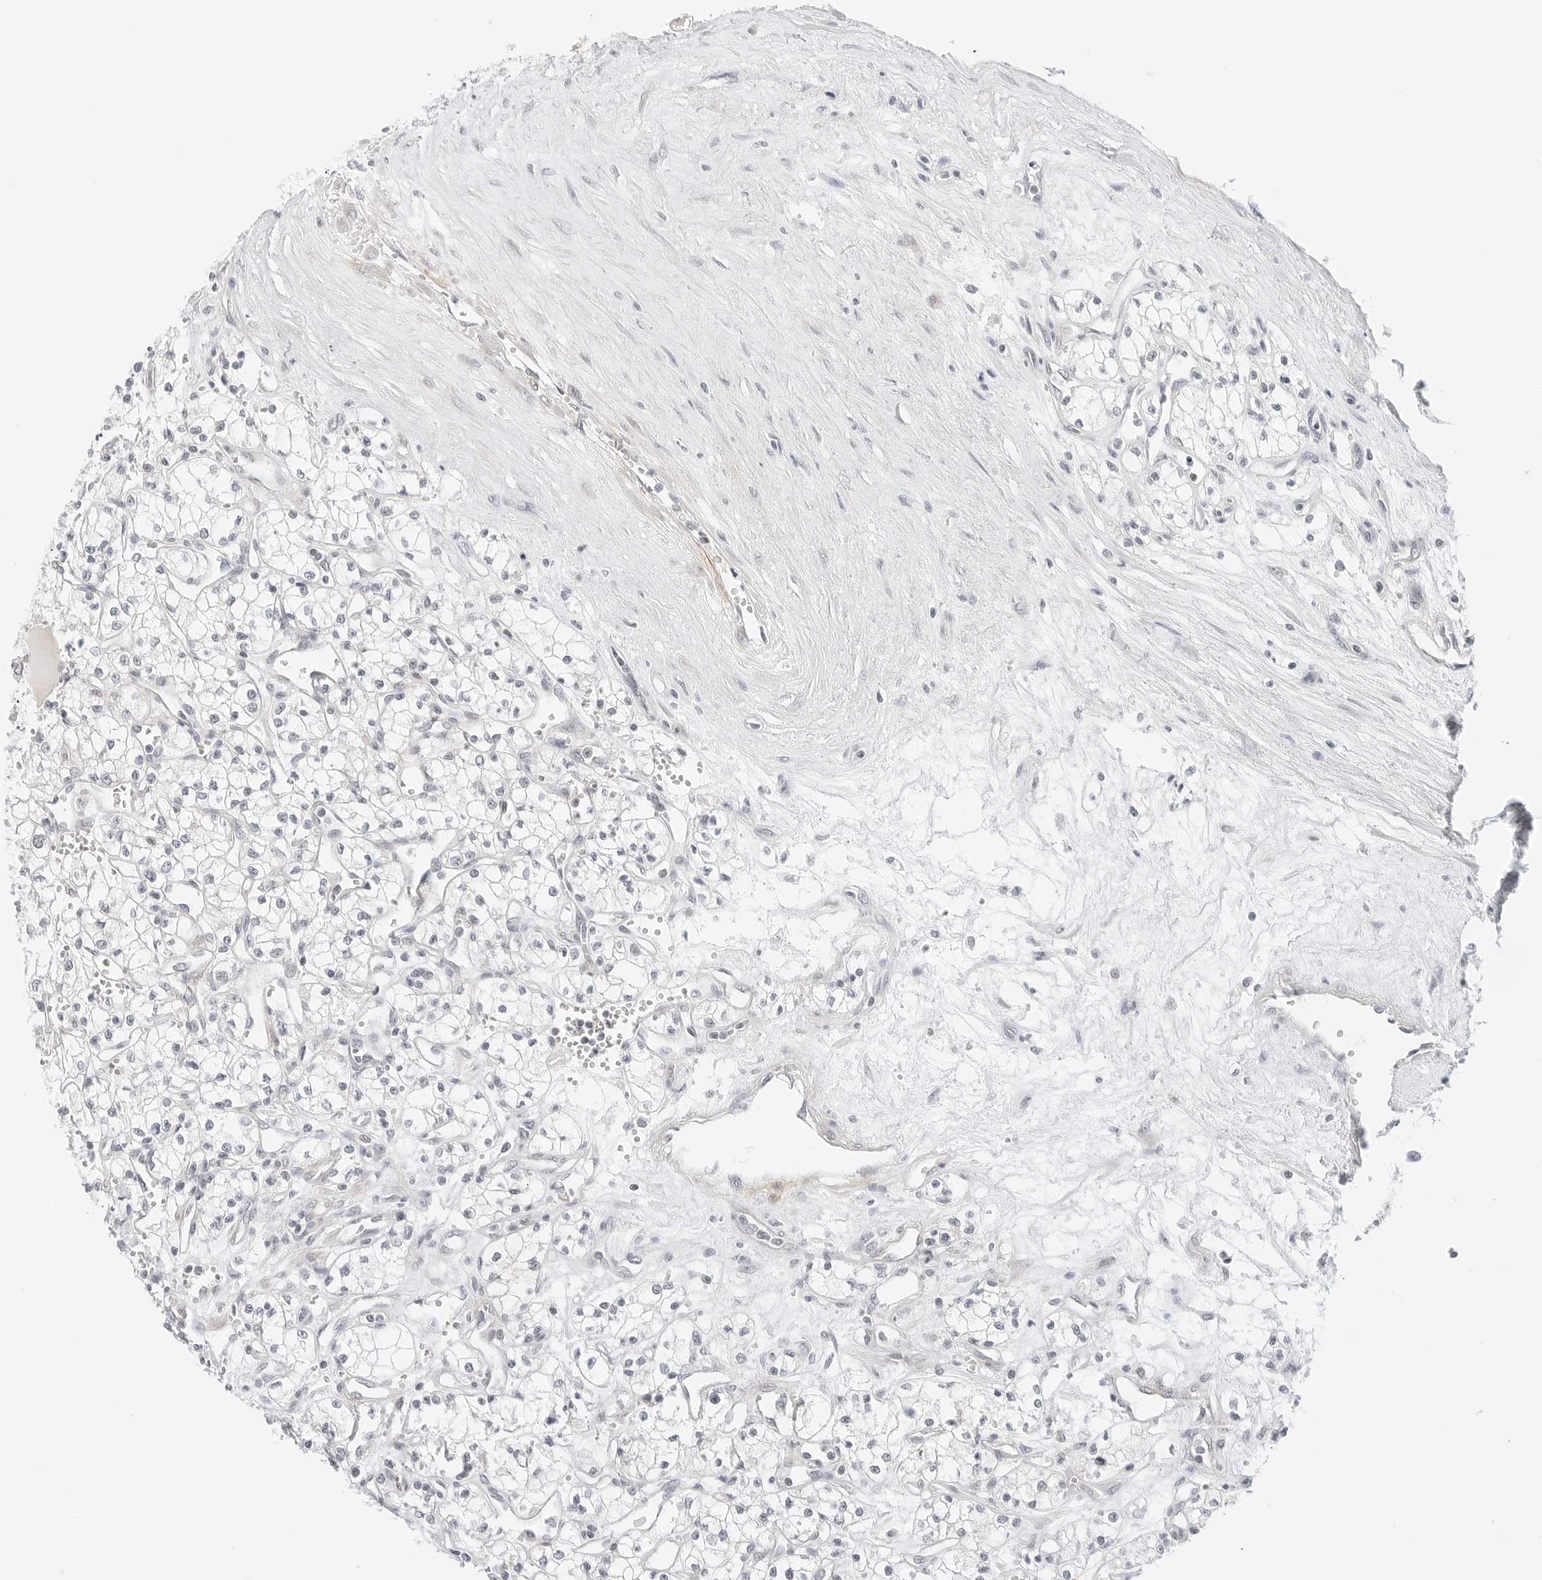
{"staining": {"intensity": "negative", "quantity": "none", "location": "none"}, "tissue": "renal cancer", "cell_type": "Tumor cells", "image_type": "cancer", "snomed": [{"axis": "morphology", "description": "Adenocarcinoma, NOS"}, {"axis": "topography", "description": "Kidney"}], "caption": "Tumor cells are negative for brown protein staining in renal cancer.", "gene": "NEO1", "patient": {"sex": "male", "age": 59}}